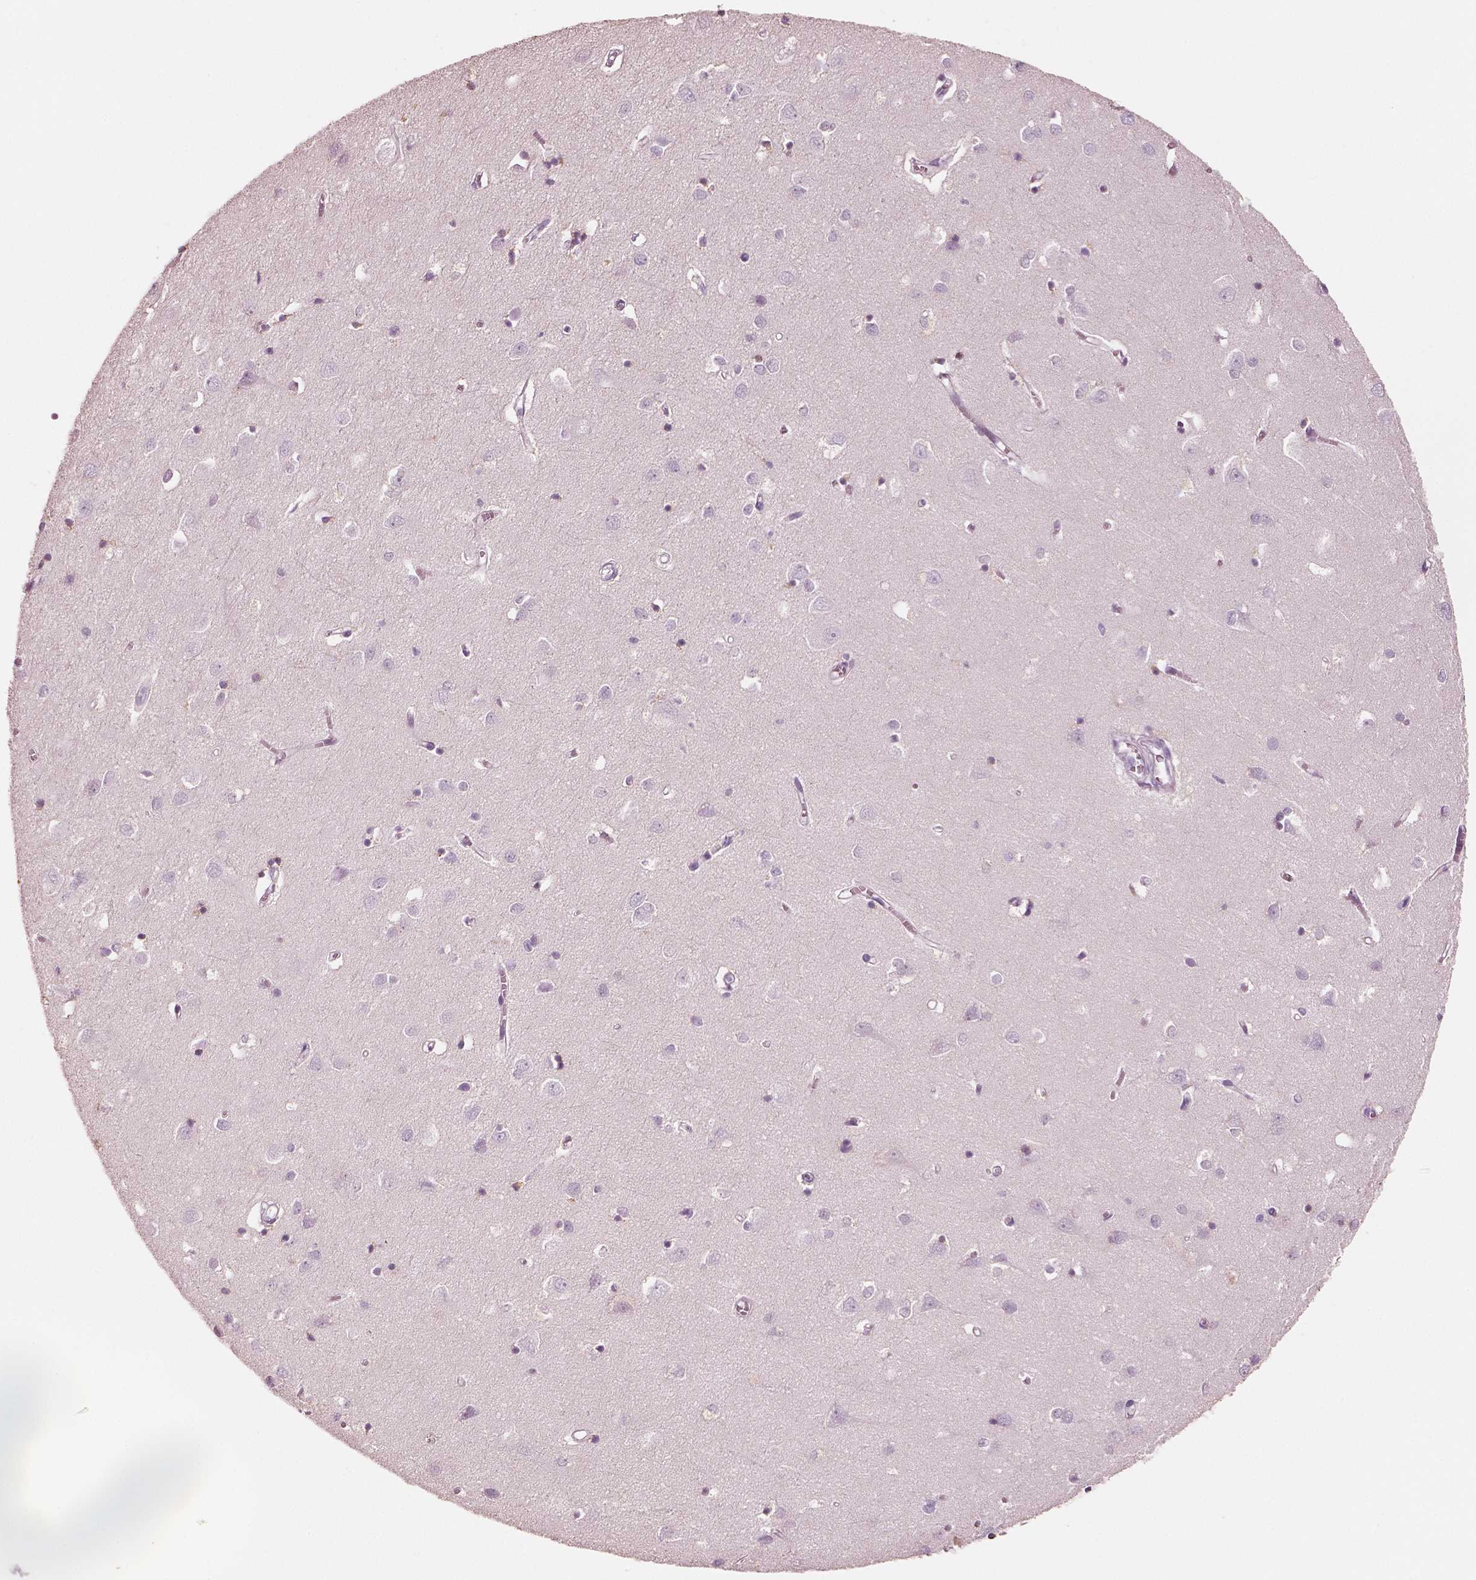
{"staining": {"intensity": "negative", "quantity": "none", "location": "none"}, "tissue": "cerebral cortex", "cell_type": "Endothelial cells", "image_type": "normal", "snomed": [{"axis": "morphology", "description": "Normal tissue, NOS"}, {"axis": "topography", "description": "Cerebral cortex"}], "caption": "Endothelial cells show no significant protein expression in normal cerebral cortex.", "gene": "ELSPBP1", "patient": {"sex": "male", "age": 70}}